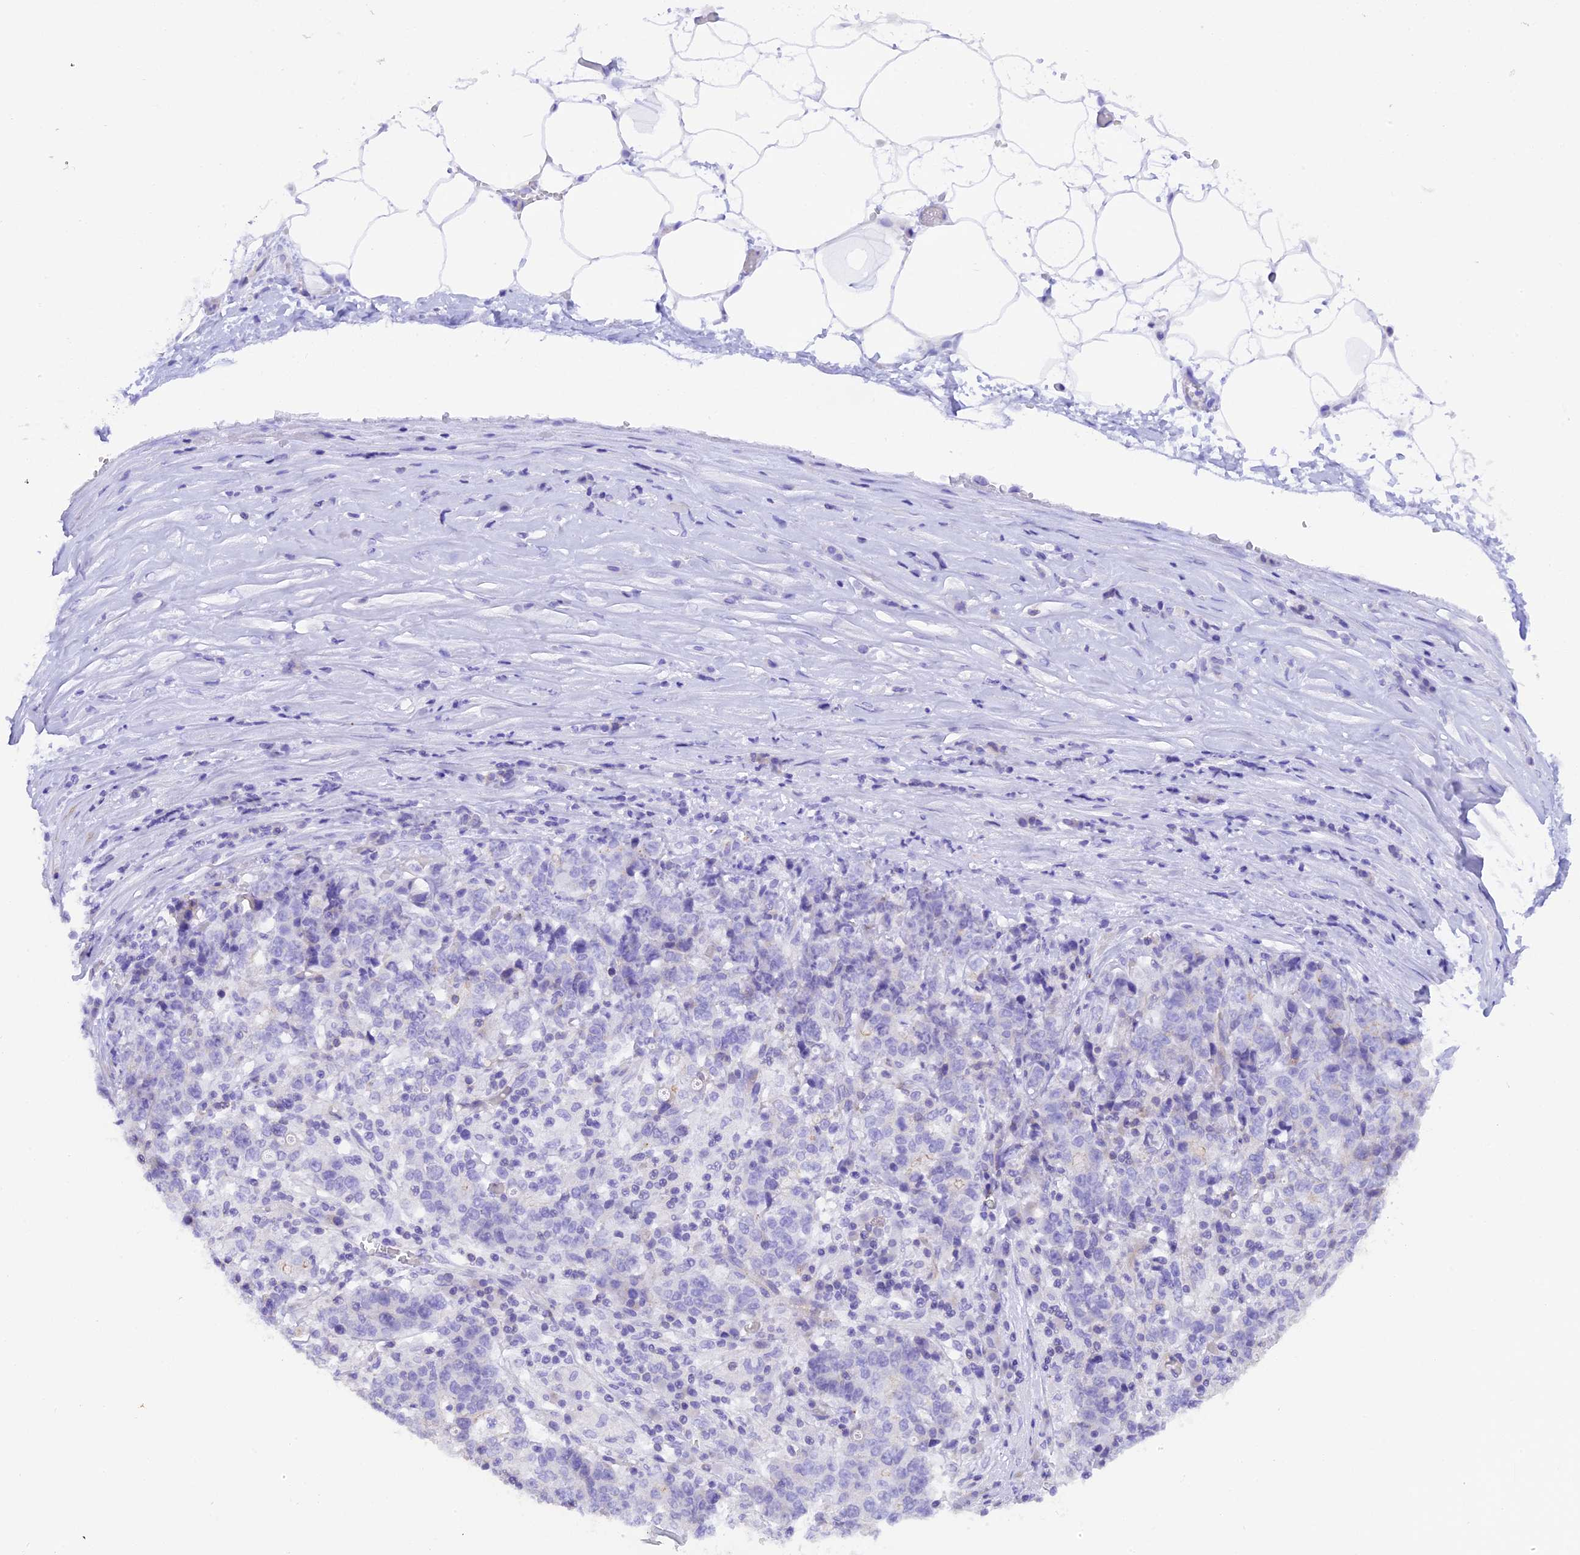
{"staining": {"intensity": "negative", "quantity": "none", "location": "none"}, "tissue": "stomach cancer", "cell_type": "Tumor cells", "image_type": "cancer", "snomed": [{"axis": "morphology", "description": "Adenocarcinoma, NOS"}, {"axis": "topography", "description": "Stomach"}], "caption": "An IHC histopathology image of stomach cancer is shown. There is no staining in tumor cells of stomach cancer. (DAB (3,3'-diaminobenzidine) IHC with hematoxylin counter stain).", "gene": "FAM193A", "patient": {"sex": "male", "age": 59}}